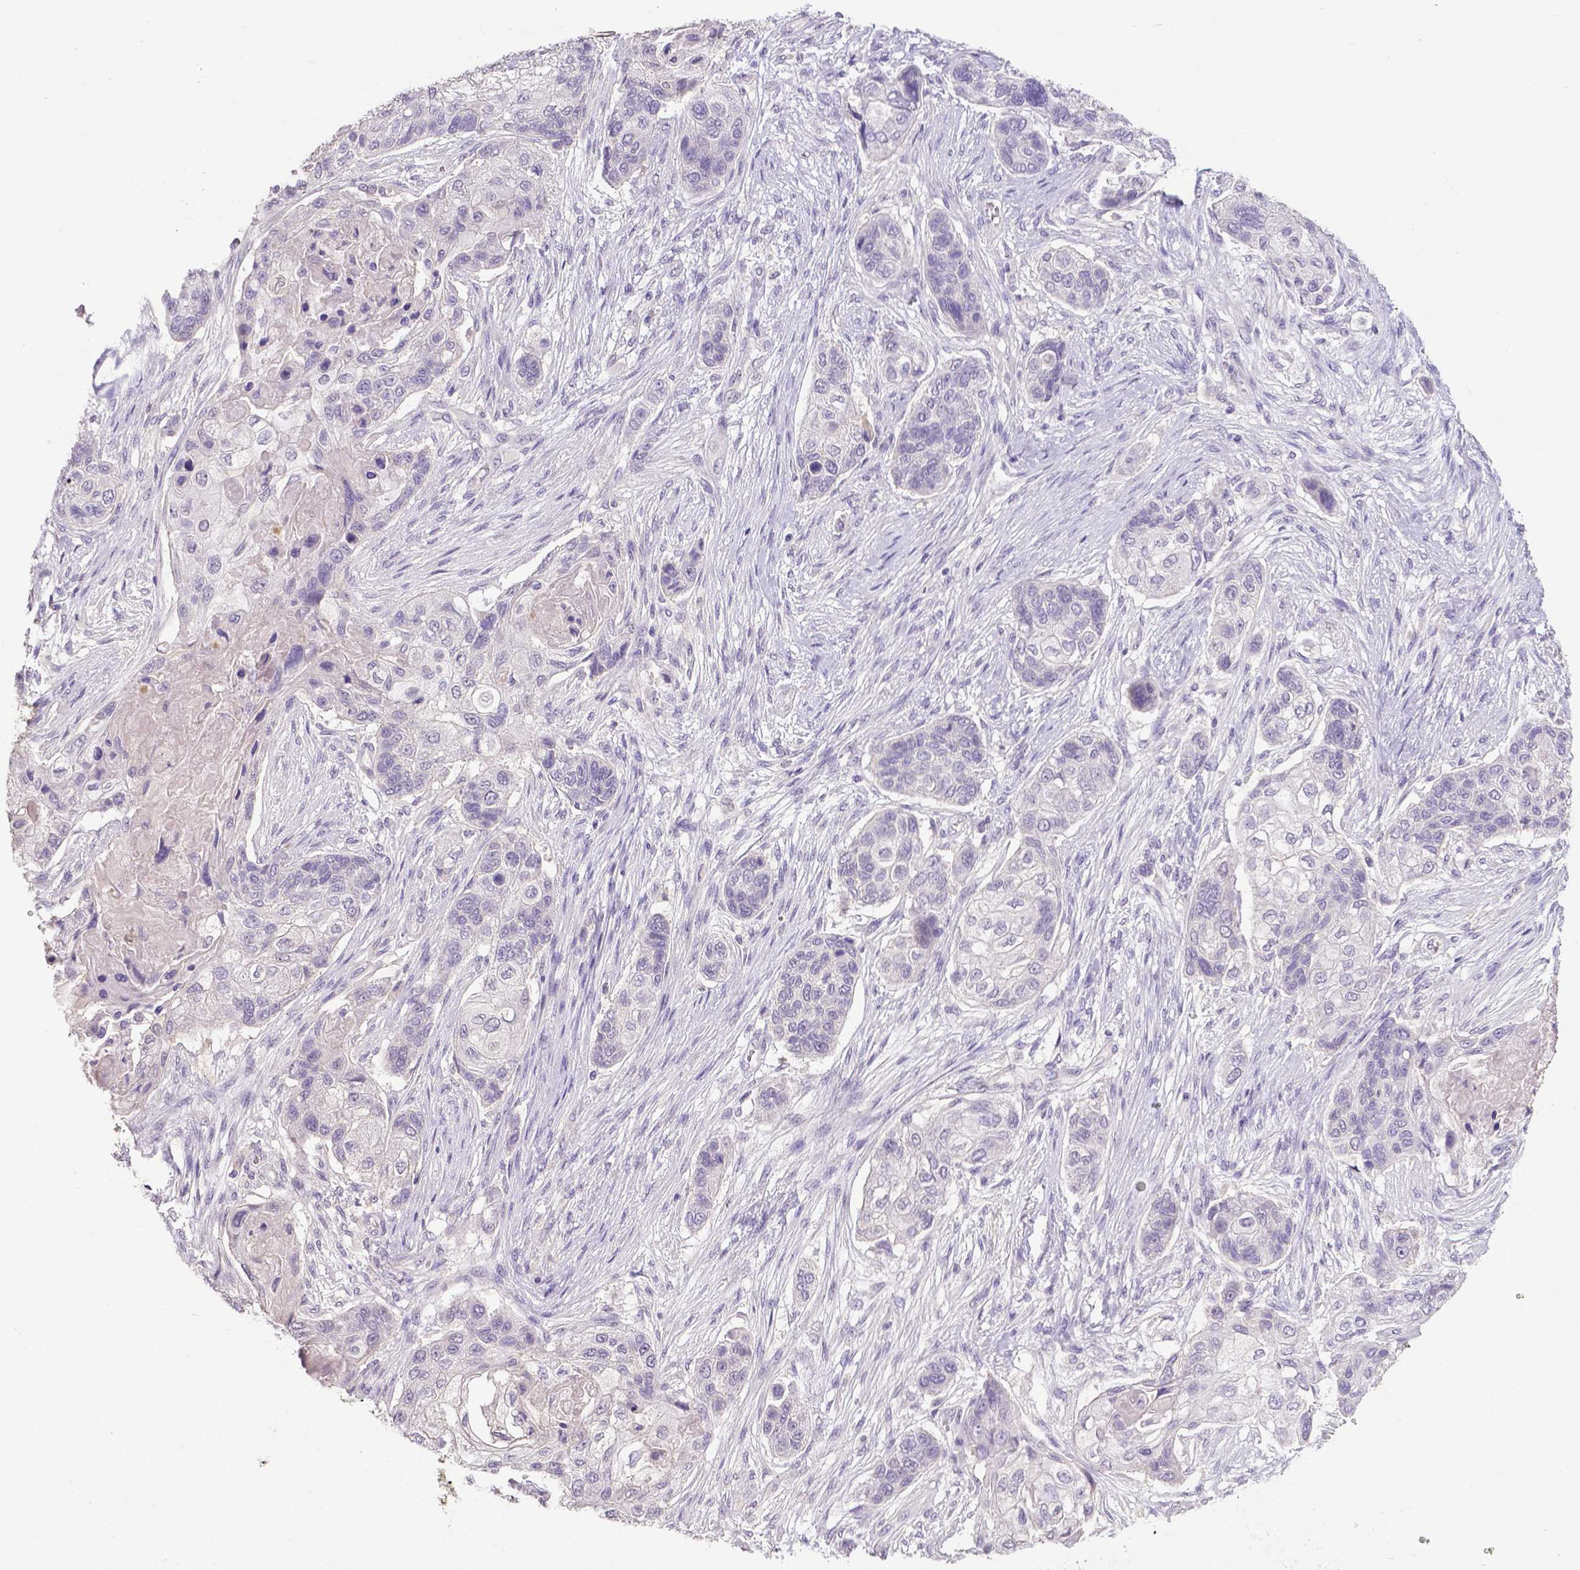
{"staining": {"intensity": "negative", "quantity": "none", "location": "none"}, "tissue": "lung cancer", "cell_type": "Tumor cells", "image_type": "cancer", "snomed": [{"axis": "morphology", "description": "Squamous cell carcinoma, NOS"}, {"axis": "topography", "description": "Lung"}], "caption": "Immunohistochemical staining of human squamous cell carcinoma (lung) exhibits no significant expression in tumor cells.", "gene": "CRMP1", "patient": {"sex": "male", "age": 69}}